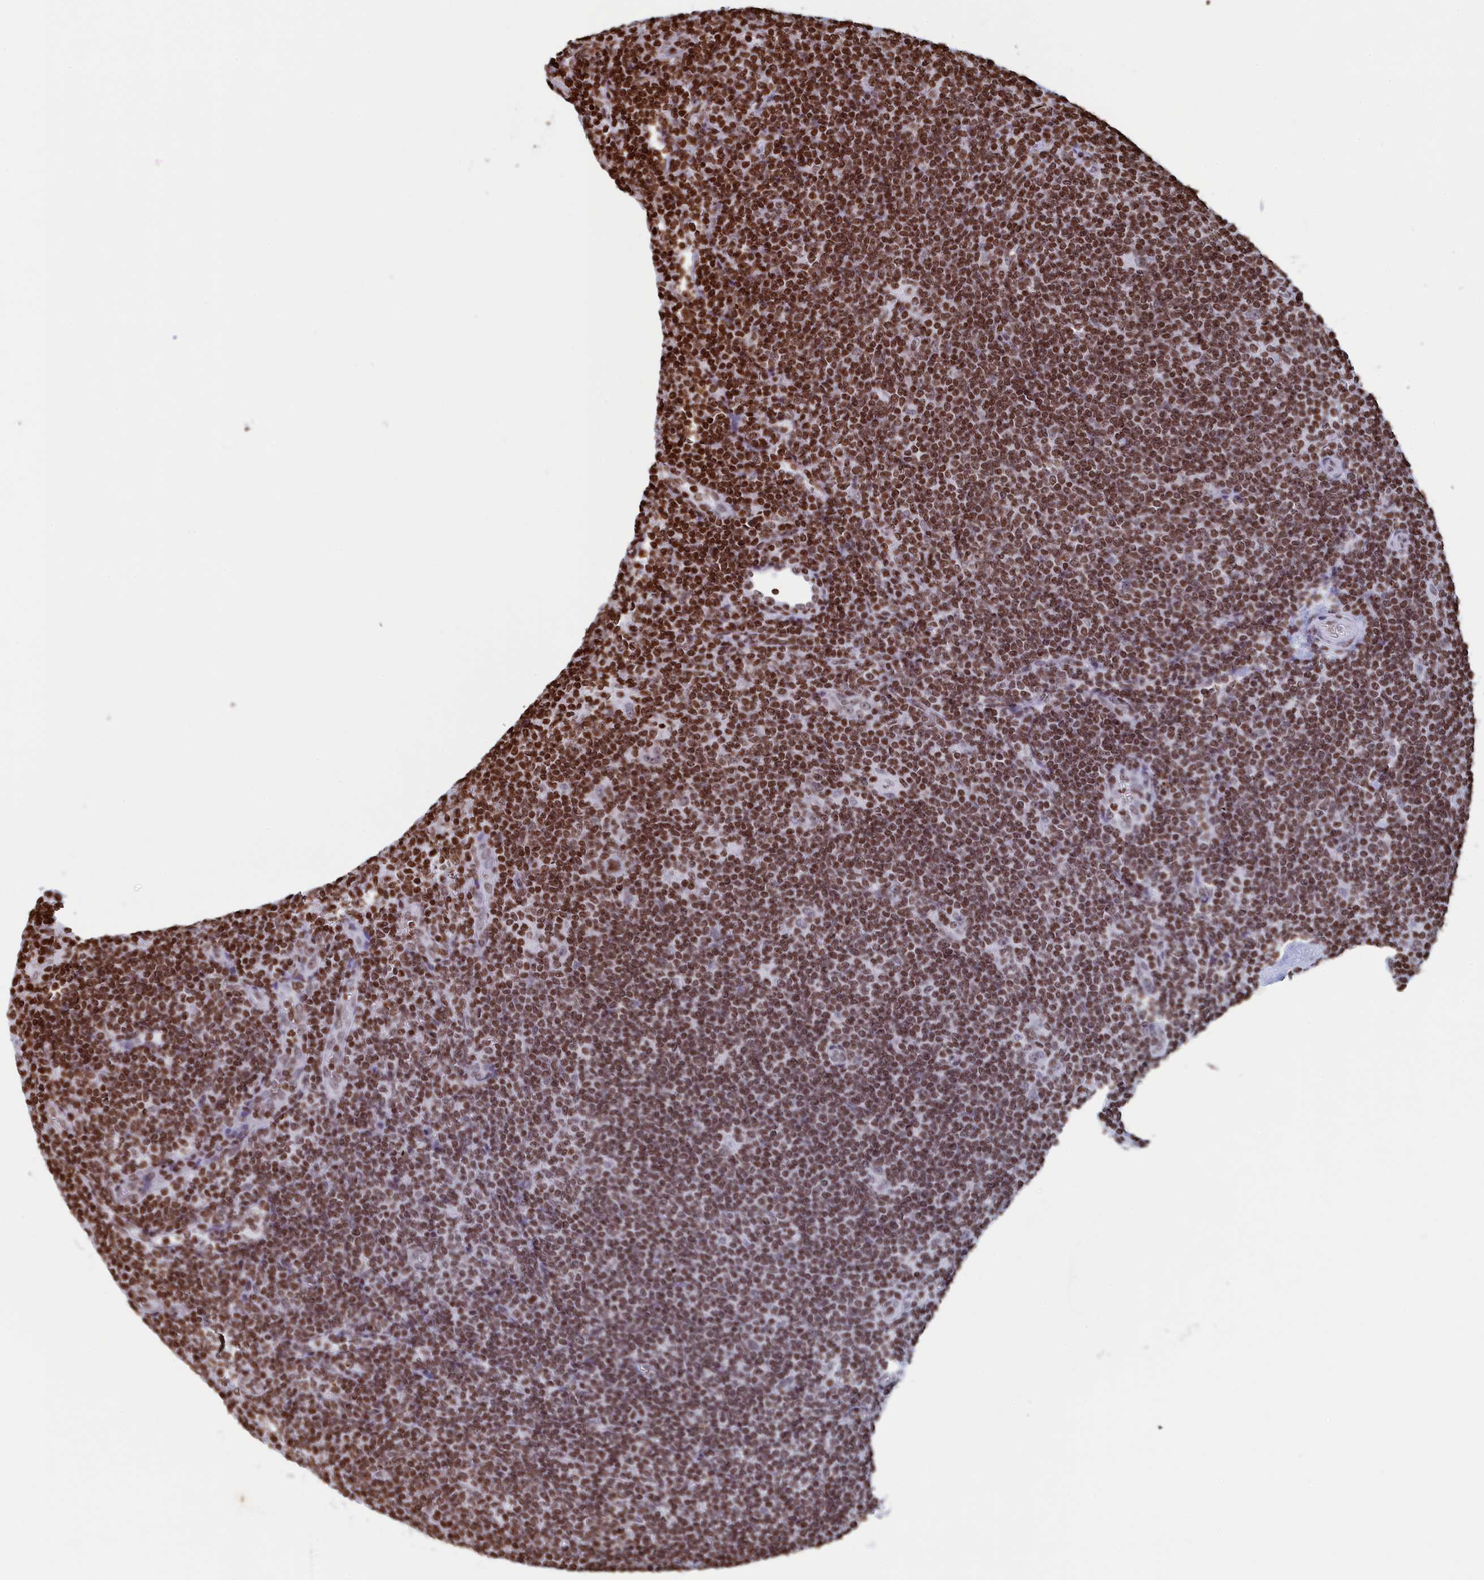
{"staining": {"intensity": "weak", "quantity": "25%-75%", "location": "nuclear"}, "tissue": "lymphoma", "cell_type": "Tumor cells", "image_type": "cancer", "snomed": [{"axis": "morphology", "description": "Hodgkin's disease, NOS"}, {"axis": "topography", "description": "Lymph node"}], "caption": "Lymphoma stained with a protein marker reveals weak staining in tumor cells.", "gene": "APOBEC3A", "patient": {"sex": "female", "age": 57}}